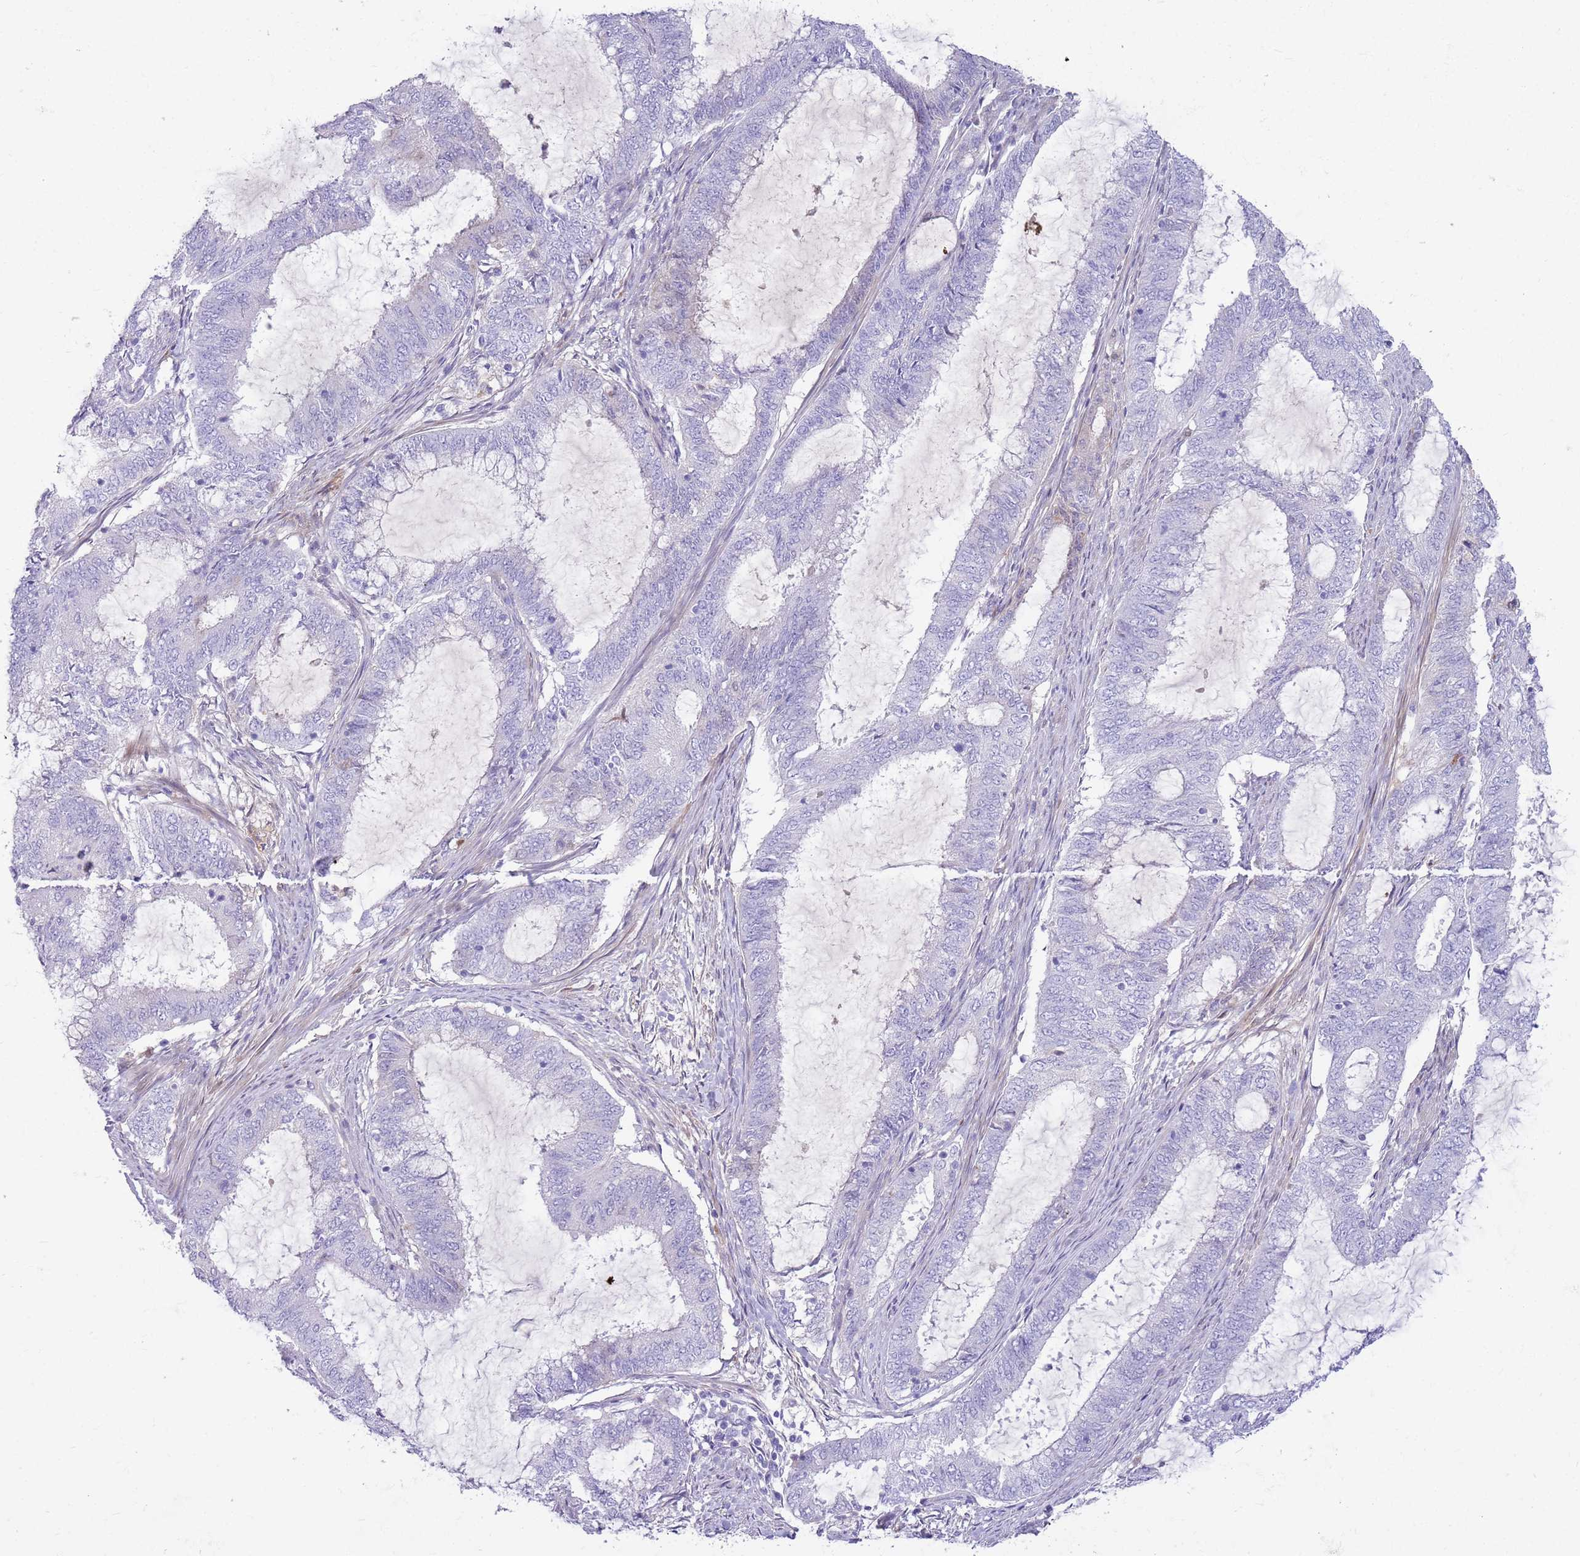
{"staining": {"intensity": "negative", "quantity": "none", "location": "none"}, "tissue": "endometrial cancer", "cell_type": "Tumor cells", "image_type": "cancer", "snomed": [{"axis": "morphology", "description": "Adenocarcinoma, NOS"}, {"axis": "topography", "description": "Endometrium"}], "caption": "A high-resolution photomicrograph shows IHC staining of endometrial cancer, which shows no significant staining in tumor cells.", "gene": "LEPROTL1", "patient": {"sex": "female", "age": 51}}